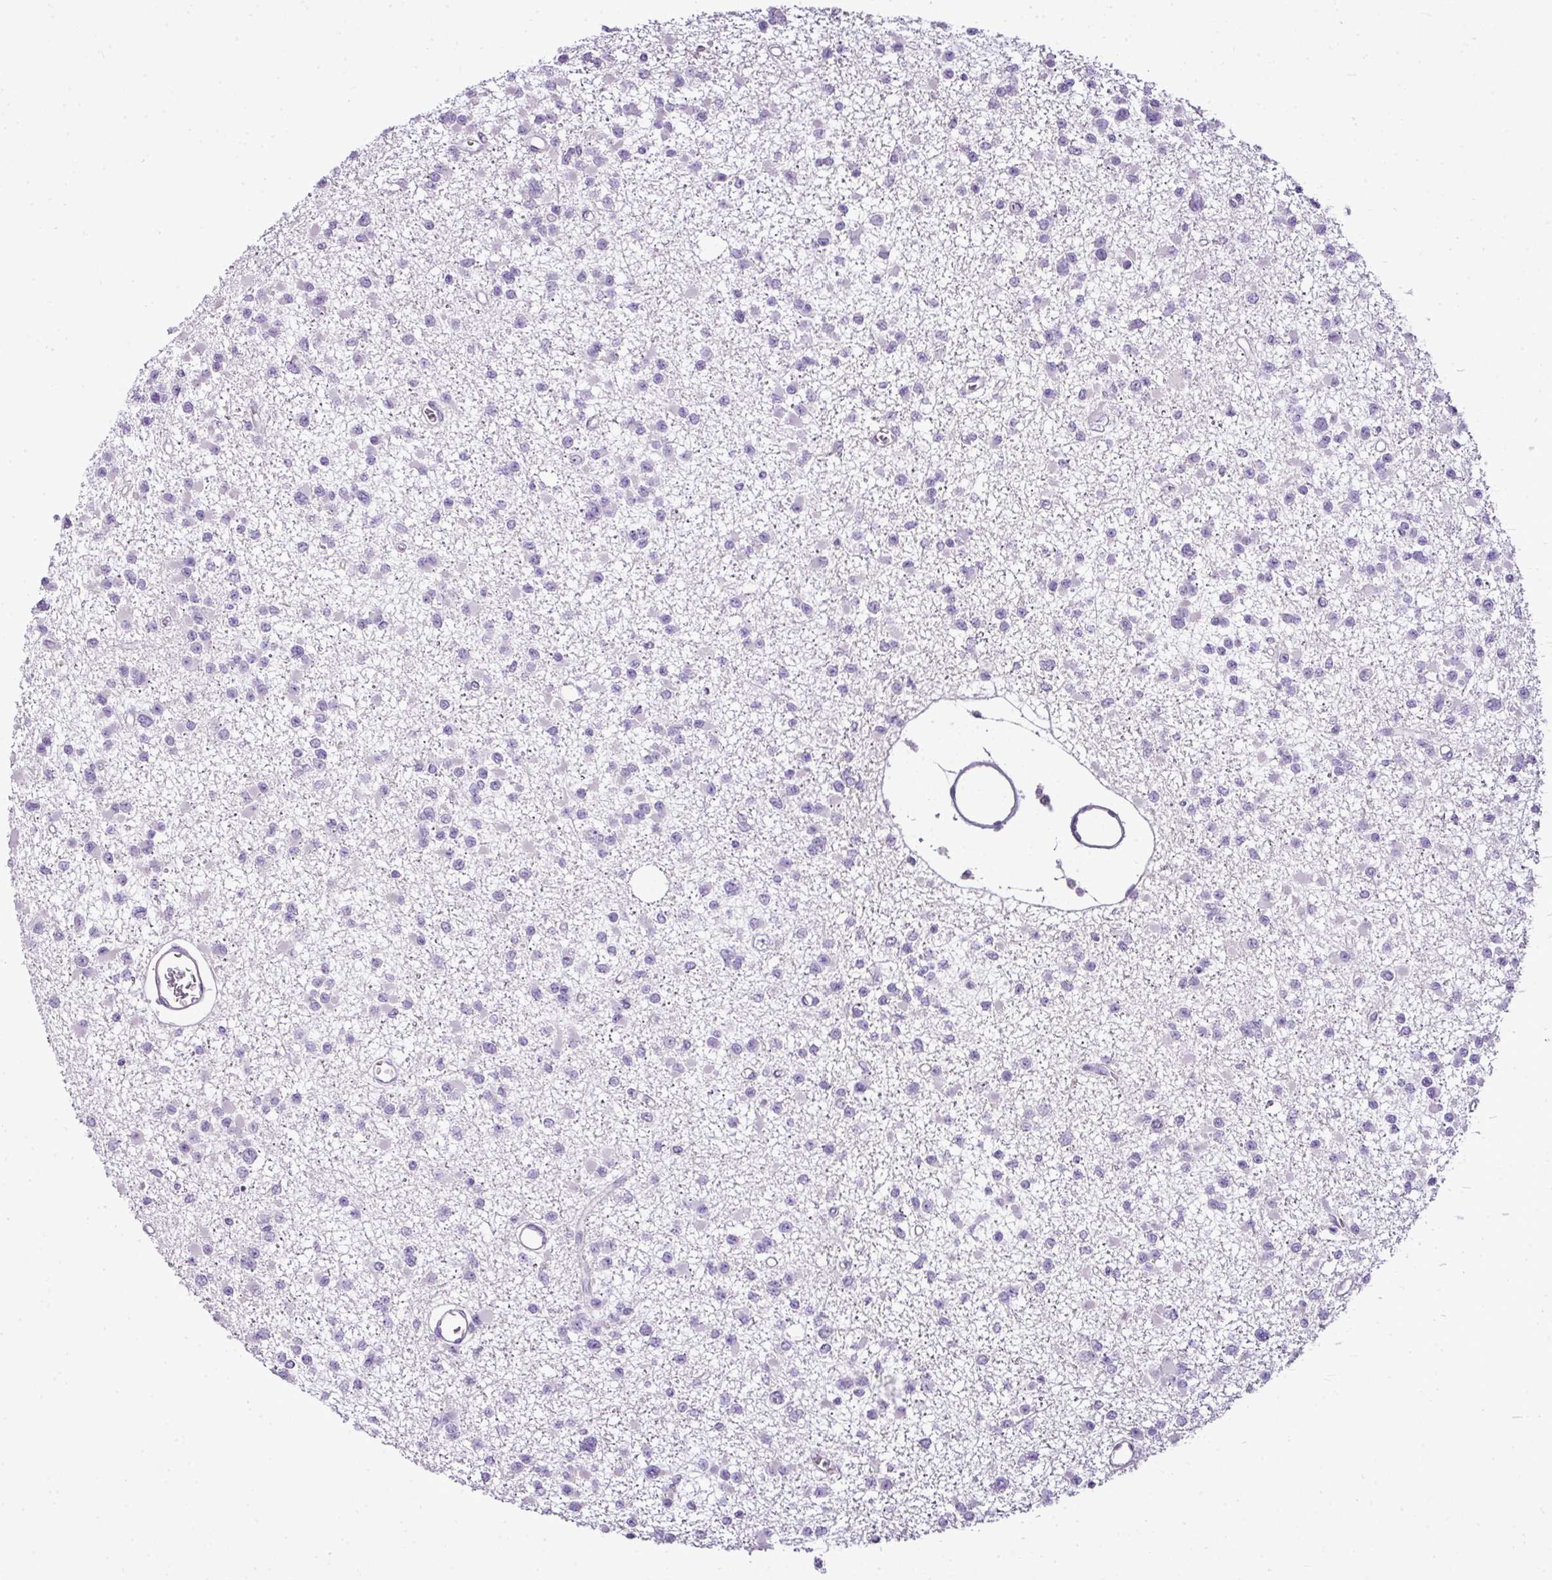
{"staining": {"intensity": "negative", "quantity": "none", "location": "none"}, "tissue": "glioma", "cell_type": "Tumor cells", "image_type": "cancer", "snomed": [{"axis": "morphology", "description": "Glioma, malignant, Low grade"}, {"axis": "topography", "description": "Brain"}], "caption": "This is a histopathology image of immunohistochemistry (IHC) staining of low-grade glioma (malignant), which shows no staining in tumor cells.", "gene": "TEX30", "patient": {"sex": "female", "age": 22}}